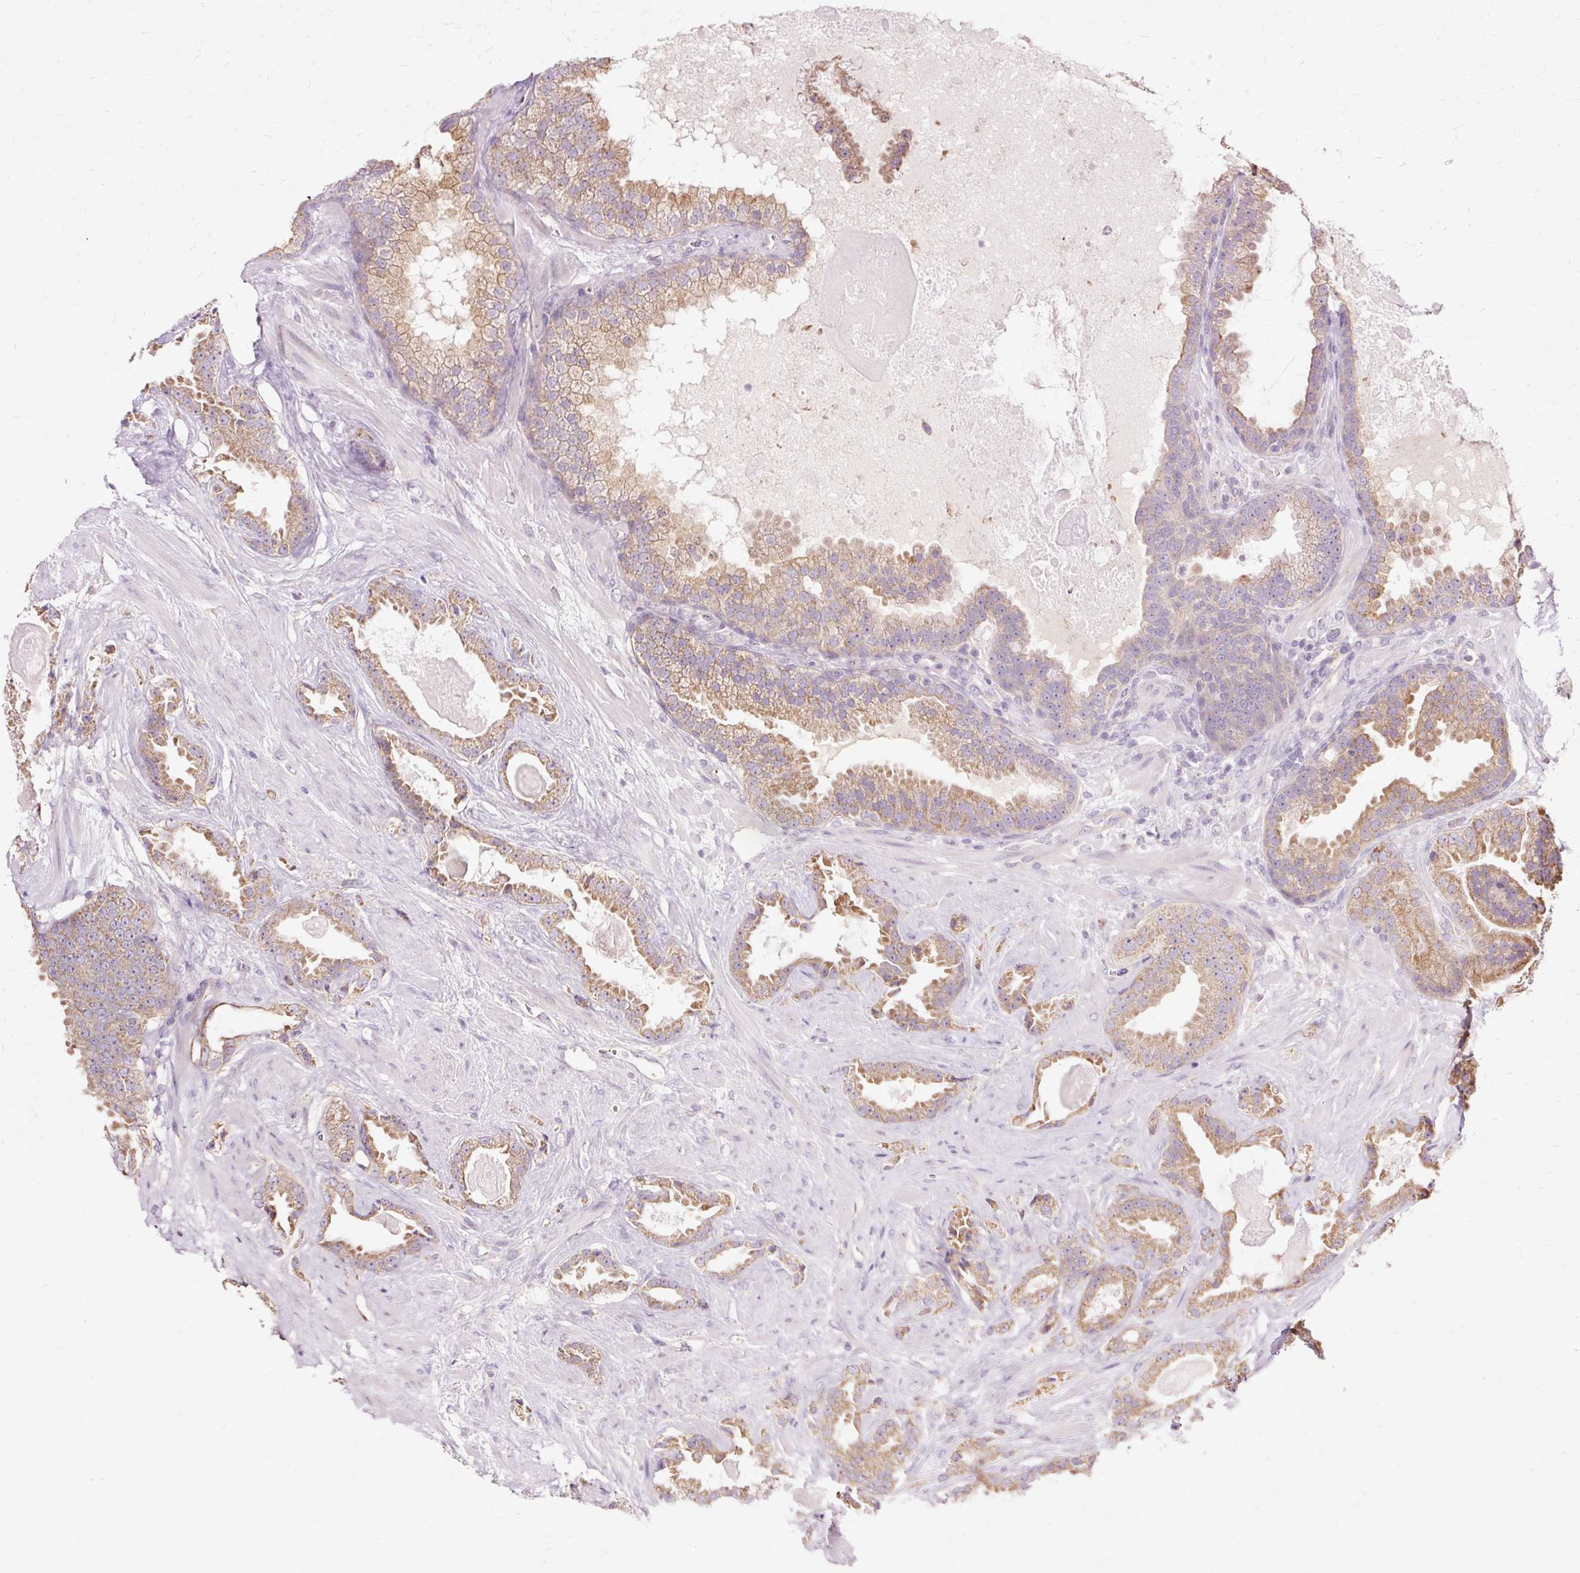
{"staining": {"intensity": "moderate", "quantity": ">75%", "location": "cytoplasmic/membranous"}, "tissue": "prostate cancer", "cell_type": "Tumor cells", "image_type": "cancer", "snomed": [{"axis": "morphology", "description": "Adenocarcinoma, Low grade"}, {"axis": "topography", "description": "Prostate"}], "caption": "Prostate low-grade adenocarcinoma stained with IHC reveals moderate cytoplasmic/membranous positivity in approximately >75% of tumor cells.", "gene": "PDZD2", "patient": {"sex": "male", "age": 62}}